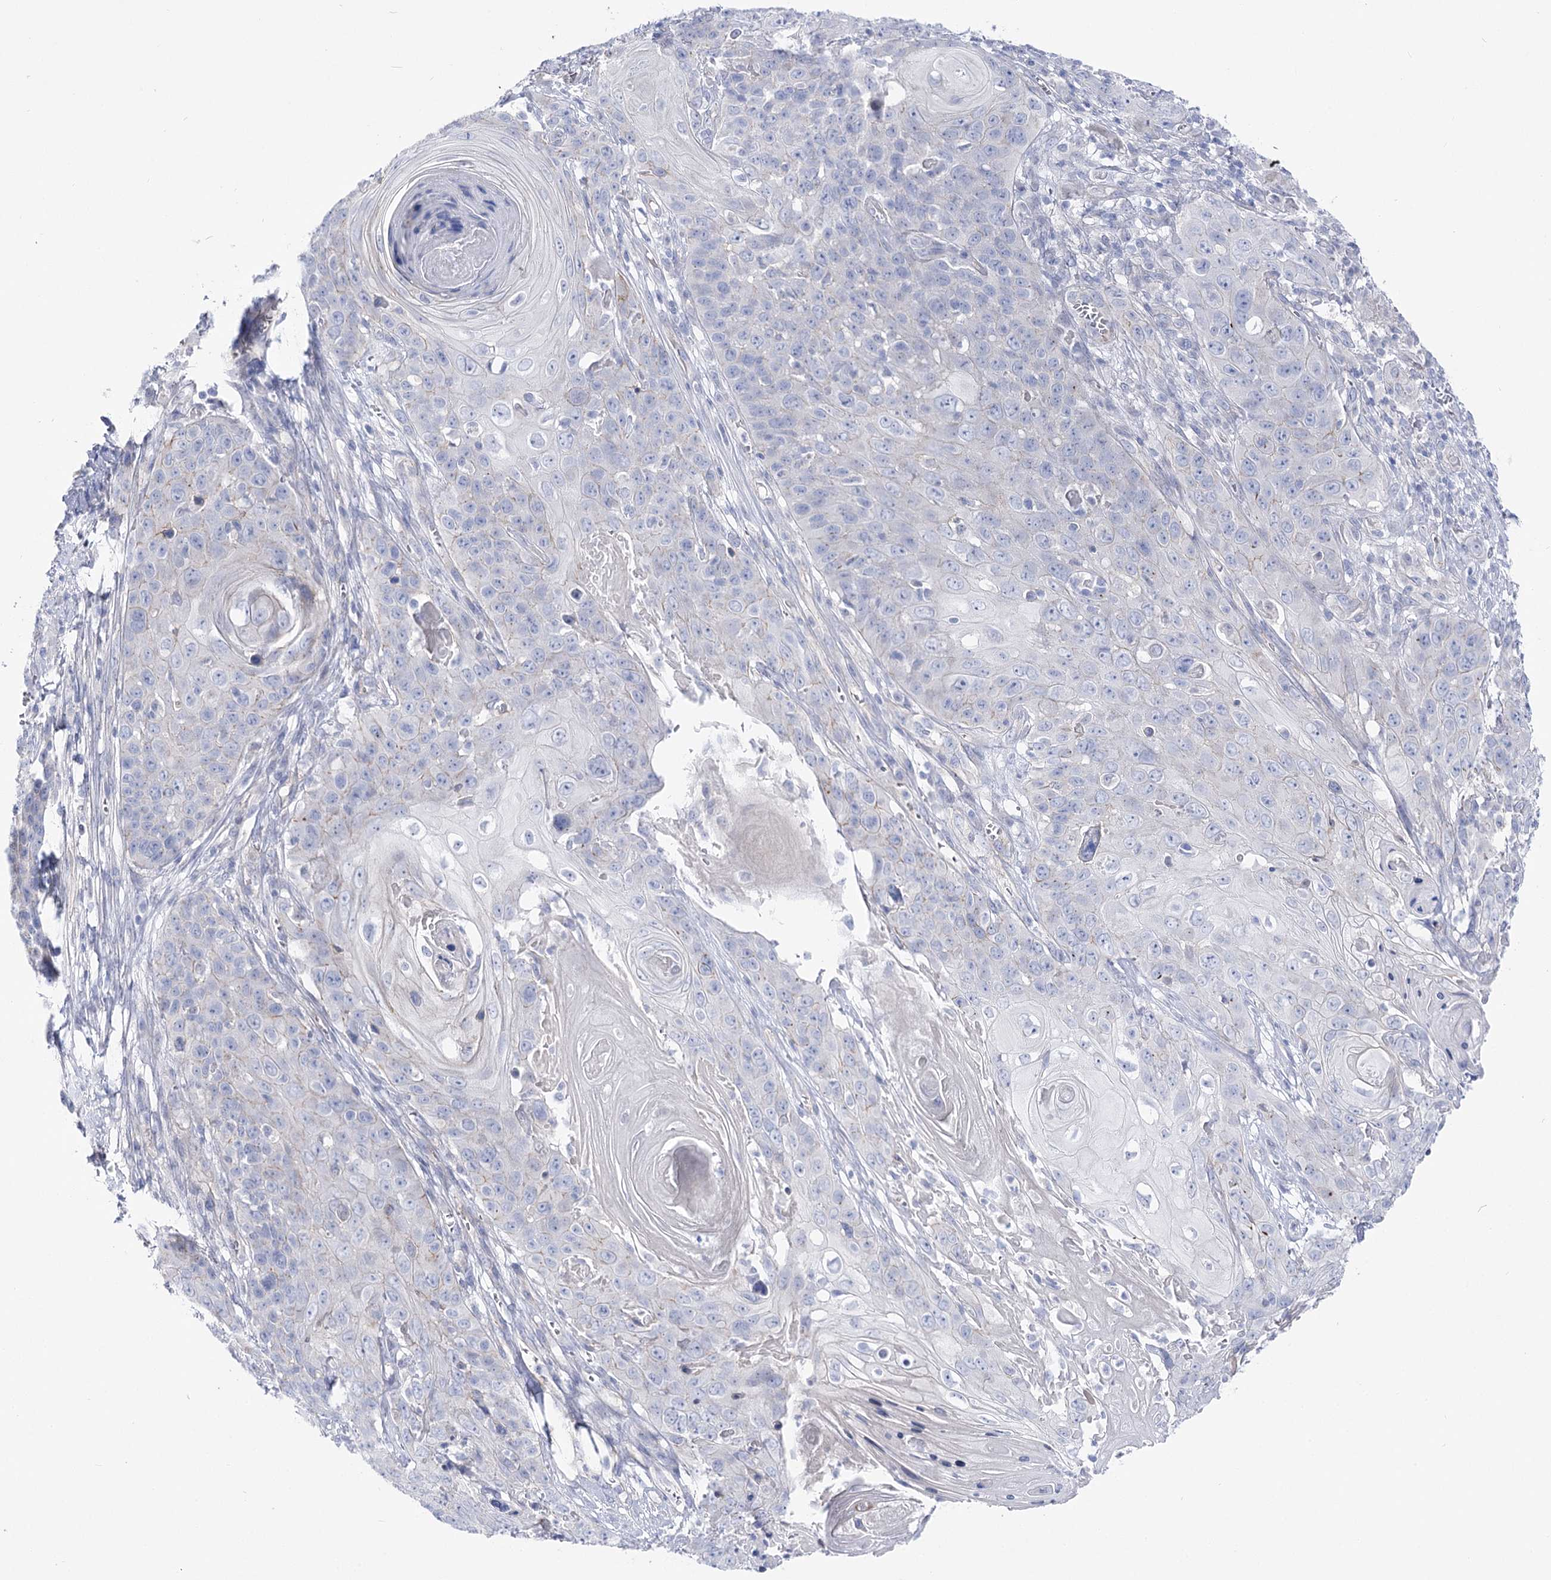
{"staining": {"intensity": "negative", "quantity": "none", "location": "none"}, "tissue": "skin cancer", "cell_type": "Tumor cells", "image_type": "cancer", "snomed": [{"axis": "morphology", "description": "Squamous cell carcinoma, NOS"}, {"axis": "topography", "description": "Skin"}], "caption": "DAB immunohistochemical staining of skin cancer reveals no significant expression in tumor cells.", "gene": "NRAP", "patient": {"sex": "male", "age": 55}}